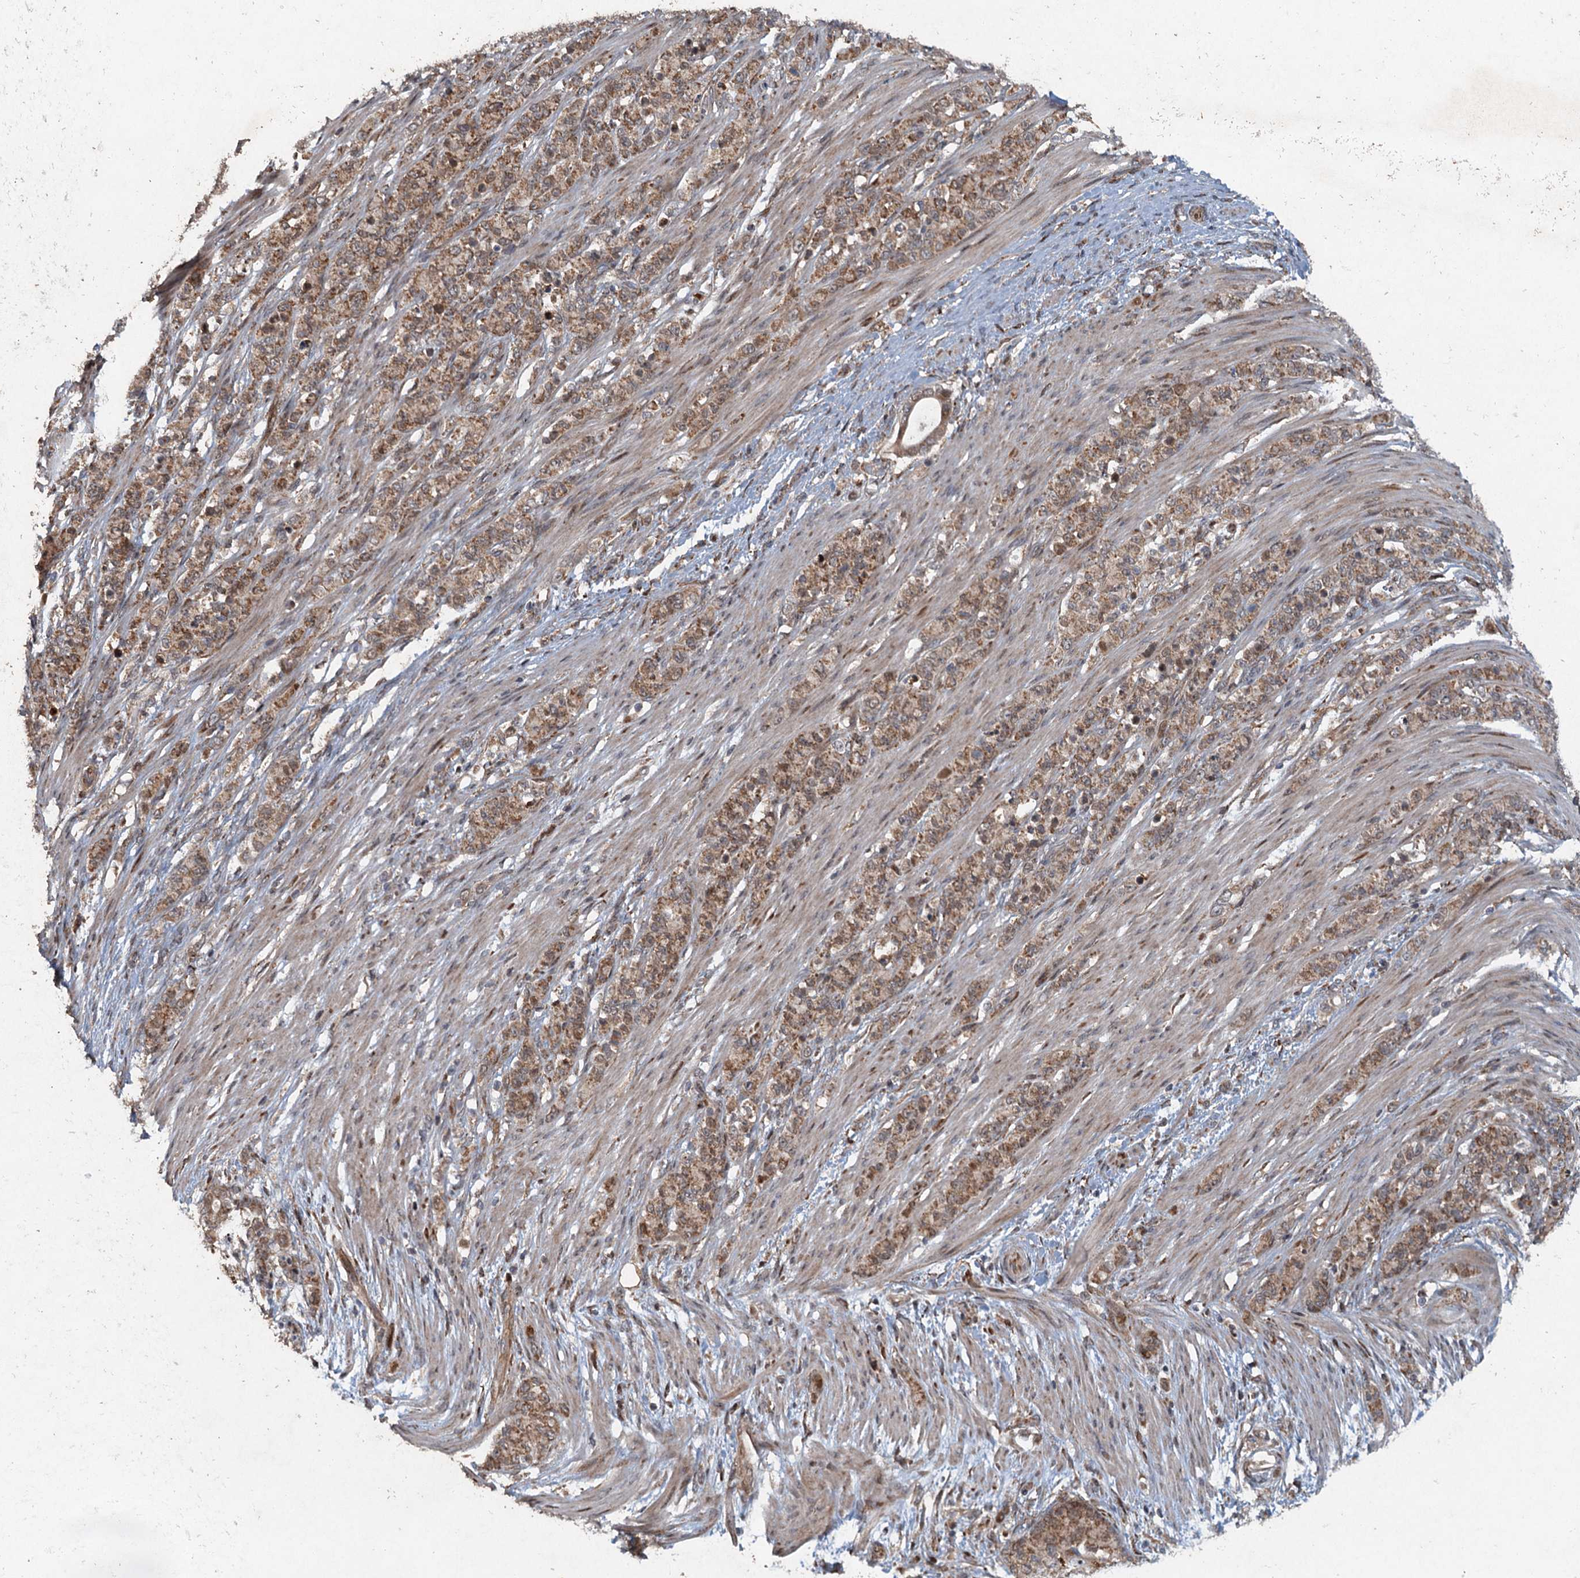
{"staining": {"intensity": "moderate", "quantity": ">75%", "location": "cytoplasmic/membranous"}, "tissue": "stomach cancer", "cell_type": "Tumor cells", "image_type": "cancer", "snomed": [{"axis": "morphology", "description": "Adenocarcinoma, NOS"}, {"axis": "topography", "description": "Stomach"}], "caption": "A brown stain highlights moderate cytoplasmic/membranous positivity of a protein in stomach cancer (adenocarcinoma) tumor cells.", "gene": "SRPX2", "patient": {"sex": "female", "age": 79}}